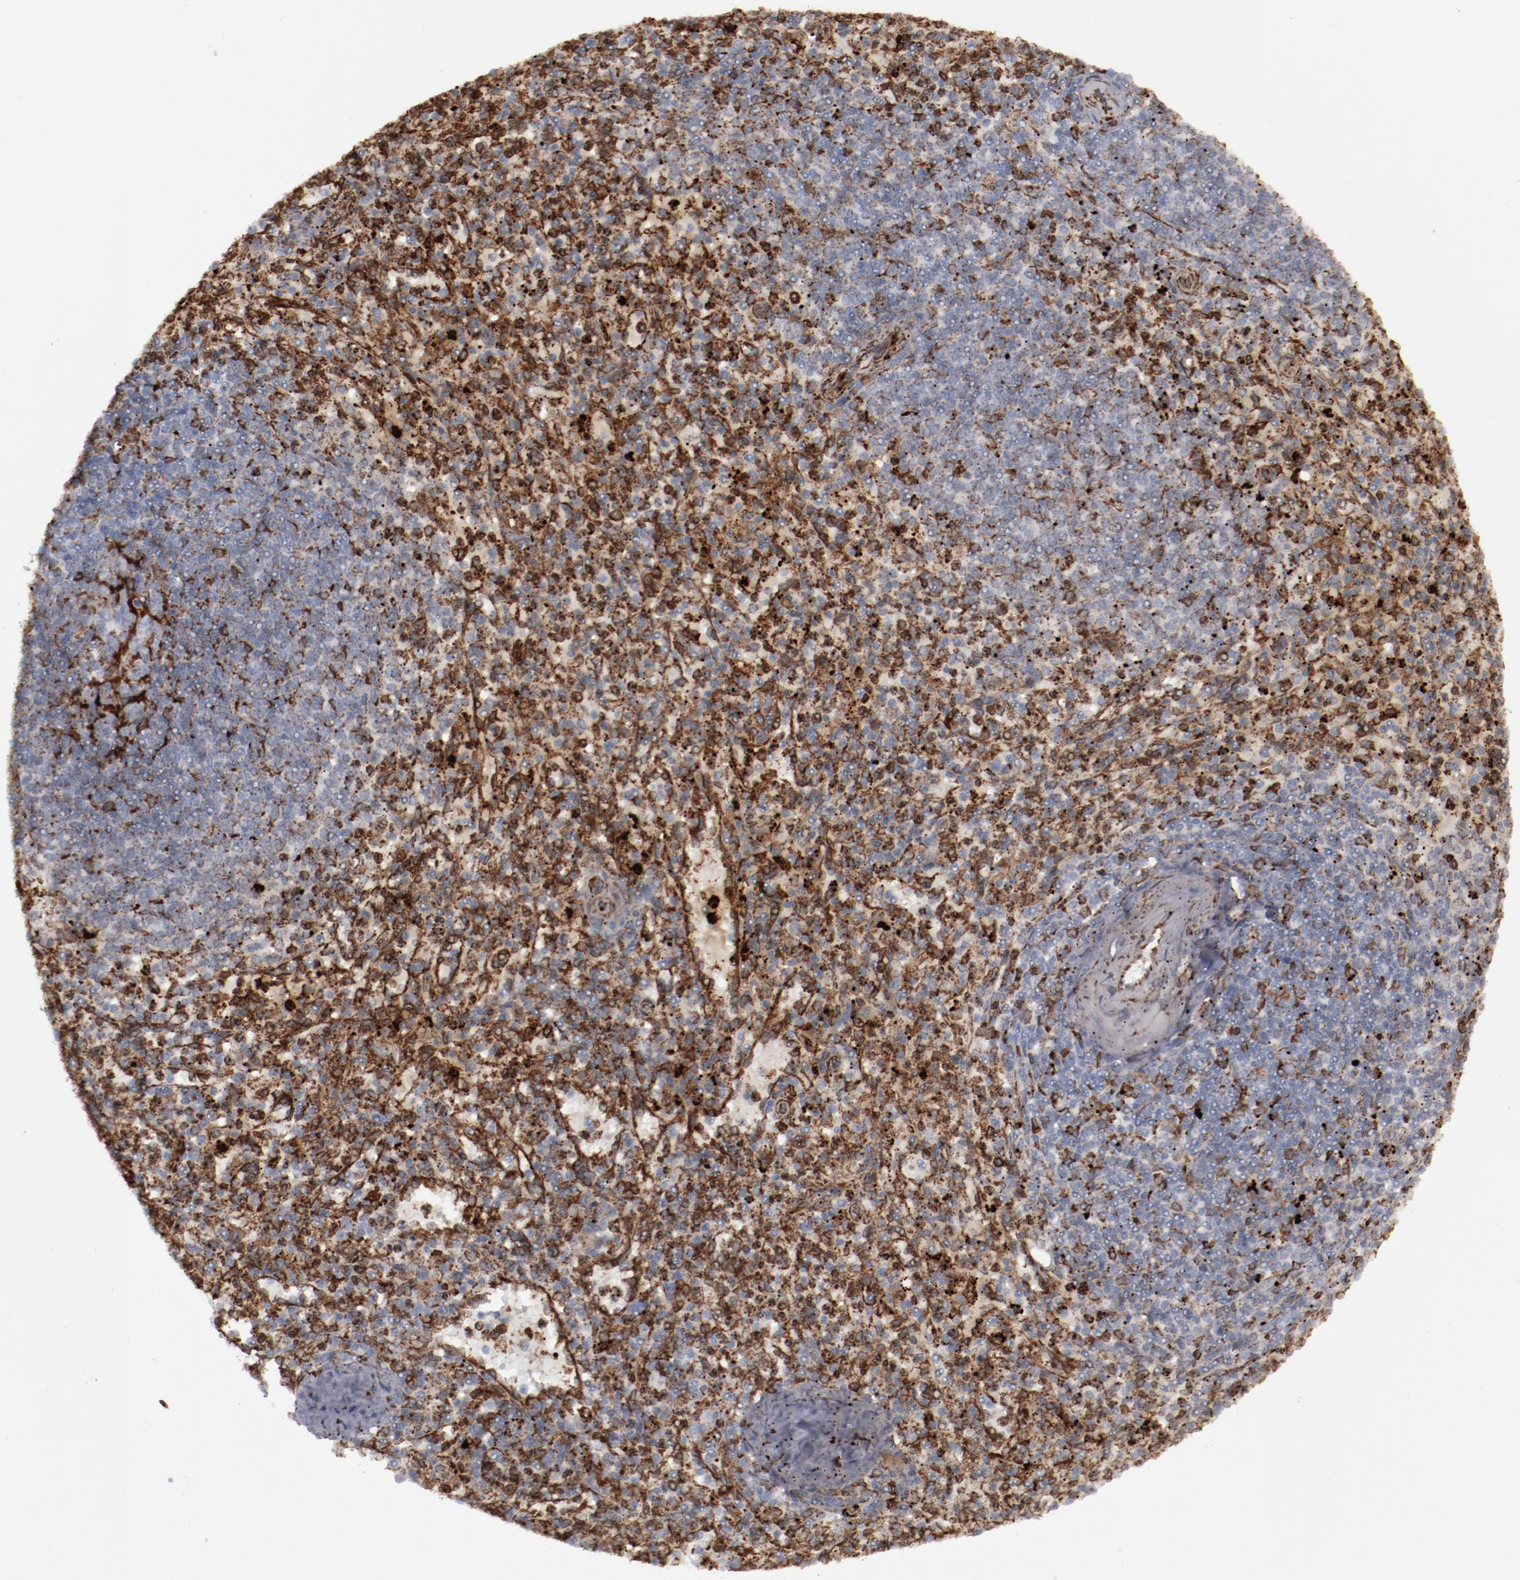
{"staining": {"intensity": "strong", "quantity": ">75%", "location": "cytoplasmic/membranous"}, "tissue": "spleen", "cell_type": "Cells in red pulp", "image_type": "normal", "snomed": [{"axis": "morphology", "description": "Normal tissue, NOS"}, {"axis": "topography", "description": "Spleen"}], "caption": "About >75% of cells in red pulp in benign human spleen demonstrate strong cytoplasmic/membranous protein expression as visualized by brown immunohistochemical staining.", "gene": "ERLIN2", "patient": {"sex": "male", "age": 72}}